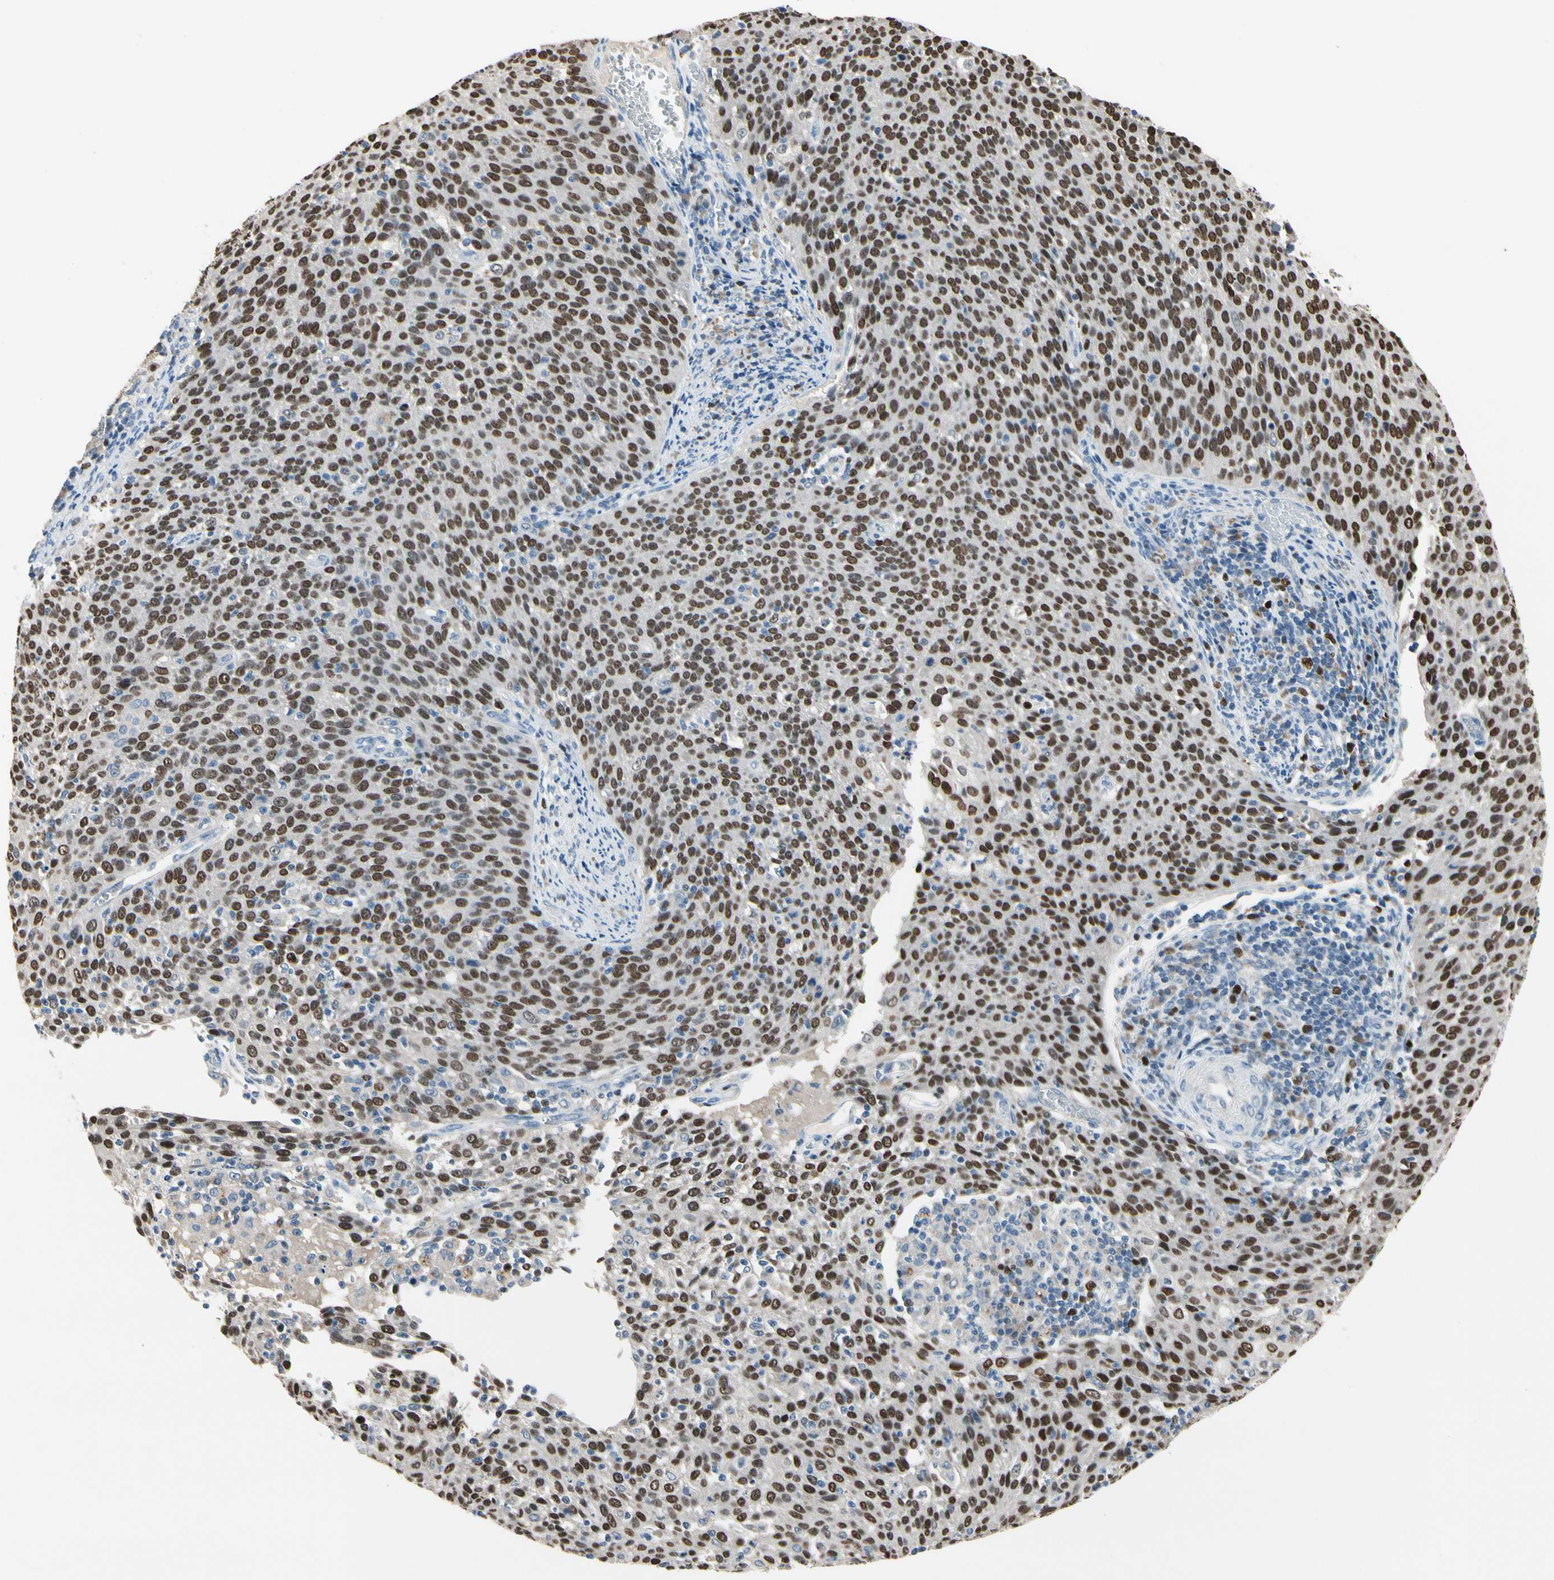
{"staining": {"intensity": "strong", "quantity": ">75%", "location": "nuclear"}, "tissue": "cervical cancer", "cell_type": "Tumor cells", "image_type": "cancer", "snomed": [{"axis": "morphology", "description": "Squamous cell carcinoma, NOS"}, {"axis": "topography", "description": "Cervix"}], "caption": "Protein staining by IHC reveals strong nuclear positivity in about >75% of tumor cells in squamous cell carcinoma (cervical).", "gene": "ZKSCAN4", "patient": {"sex": "female", "age": 38}}